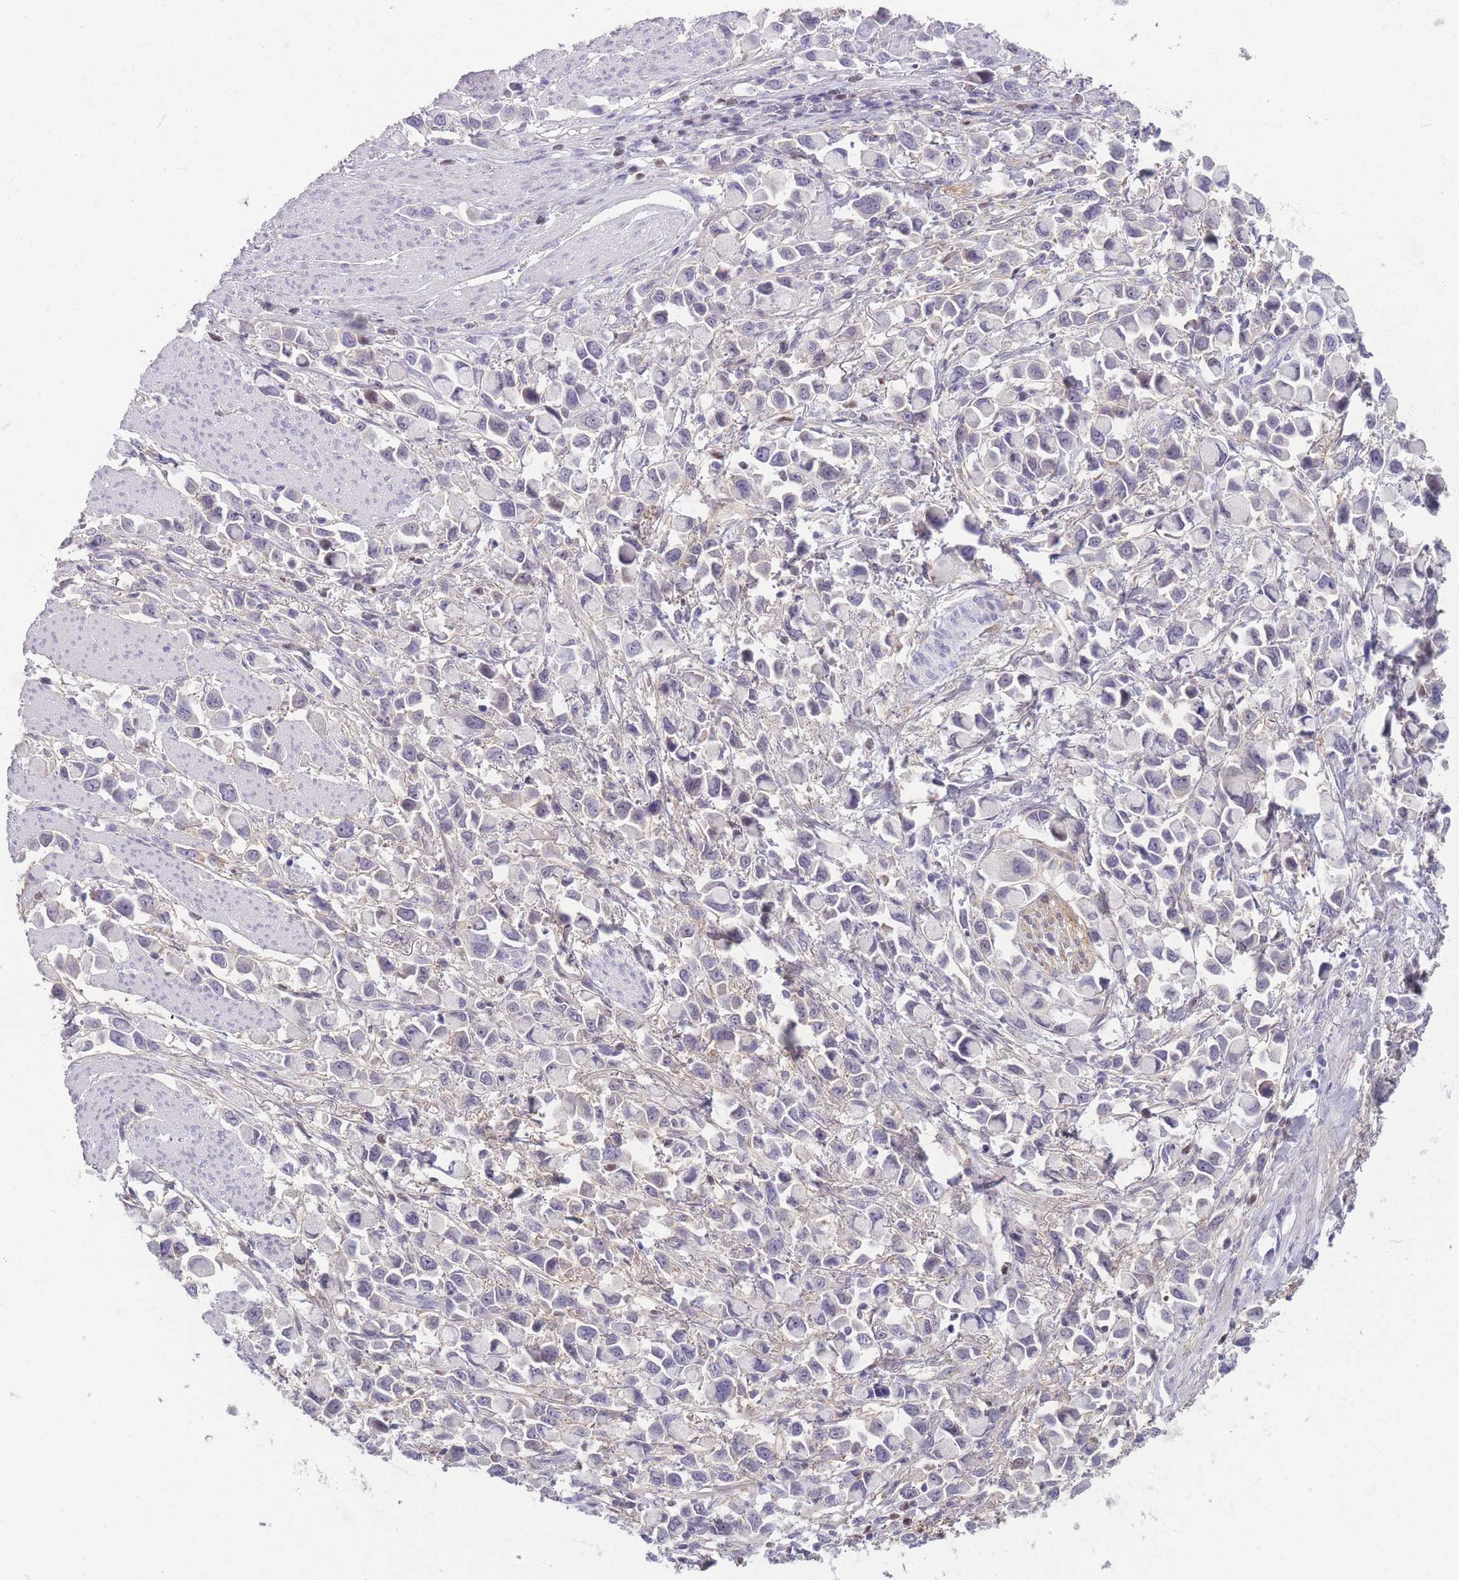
{"staining": {"intensity": "negative", "quantity": "none", "location": "none"}, "tissue": "stomach cancer", "cell_type": "Tumor cells", "image_type": "cancer", "snomed": [{"axis": "morphology", "description": "Adenocarcinoma, NOS"}, {"axis": "topography", "description": "Stomach"}], "caption": "High power microscopy photomicrograph of an immunohistochemistry (IHC) image of stomach adenocarcinoma, revealing no significant positivity in tumor cells.", "gene": "ZNF439", "patient": {"sex": "female", "age": 81}}